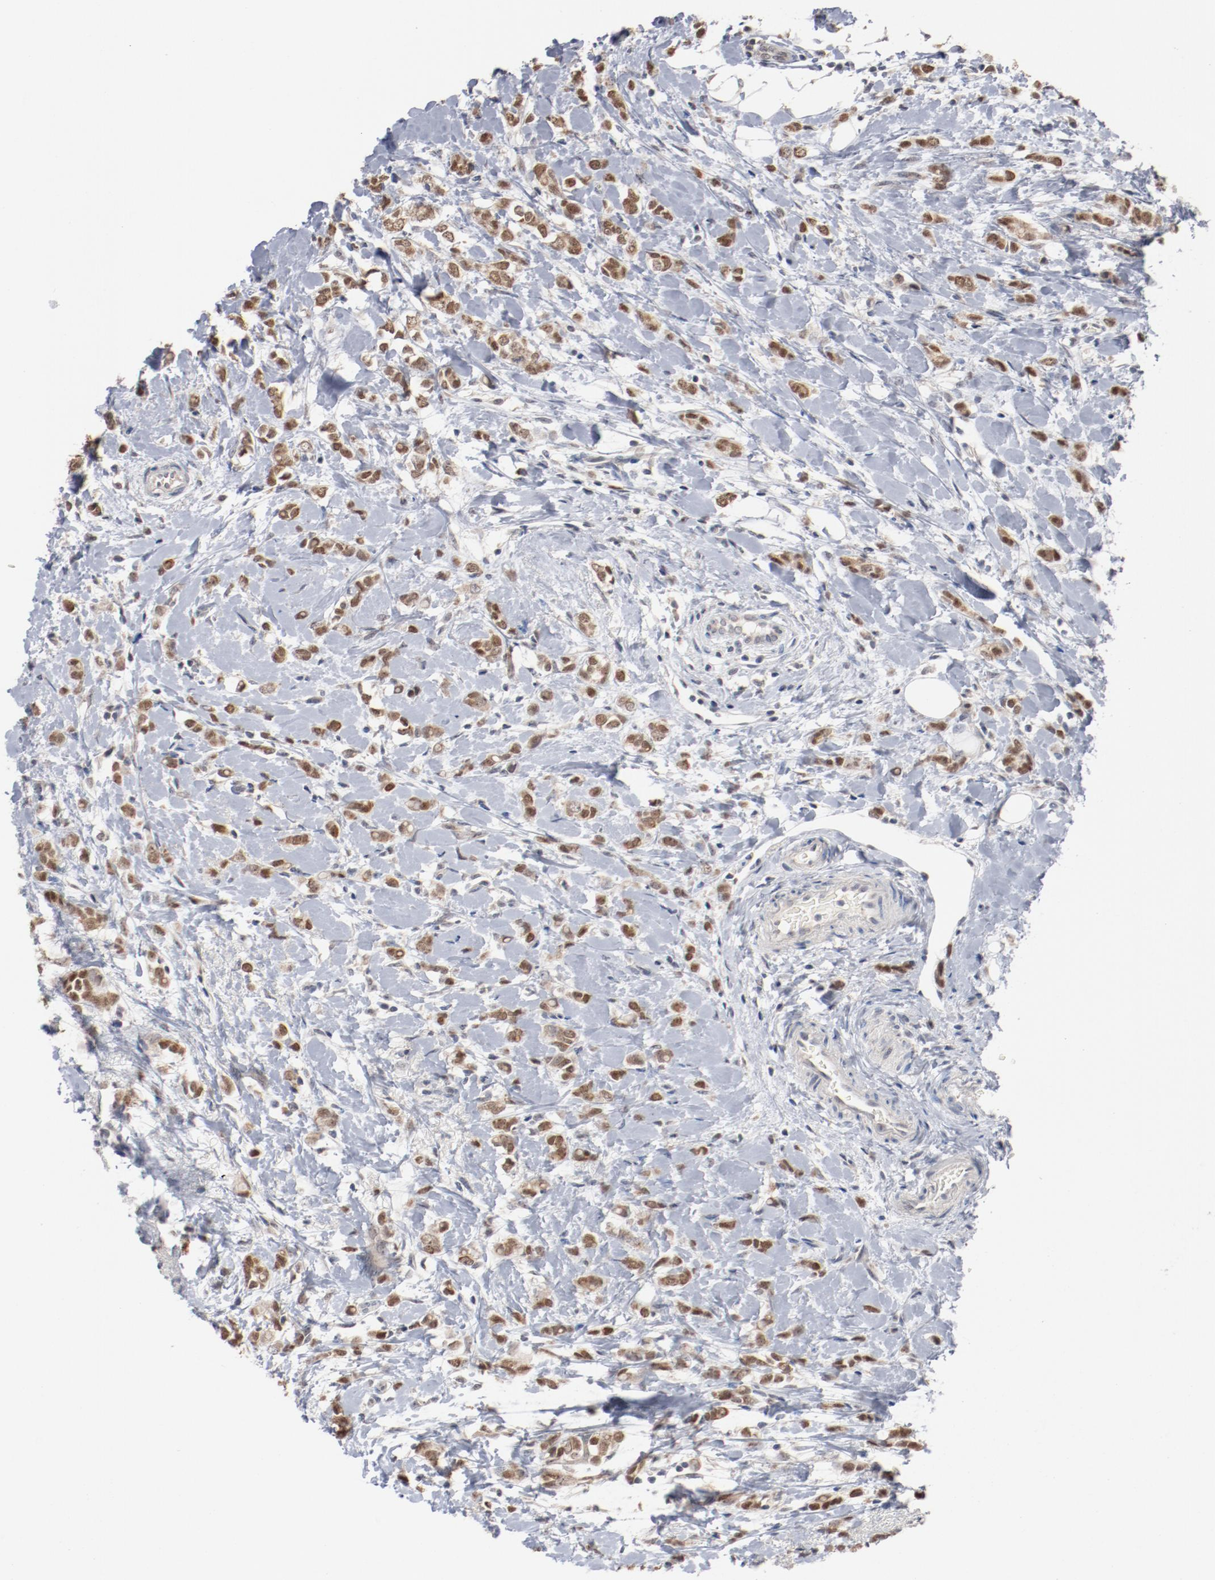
{"staining": {"intensity": "moderate", "quantity": ">75%", "location": "nuclear"}, "tissue": "breast cancer", "cell_type": "Tumor cells", "image_type": "cancer", "snomed": [{"axis": "morphology", "description": "Normal tissue, NOS"}, {"axis": "morphology", "description": "Lobular carcinoma"}, {"axis": "topography", "description": "Breast"}], "caption": "A brown stain labels moderate nuclear staining of a protein in human breast lobular carcinoma tumor cells.", "gene": "ERICH1", "patient": {"sex": "female", "age": 47}}